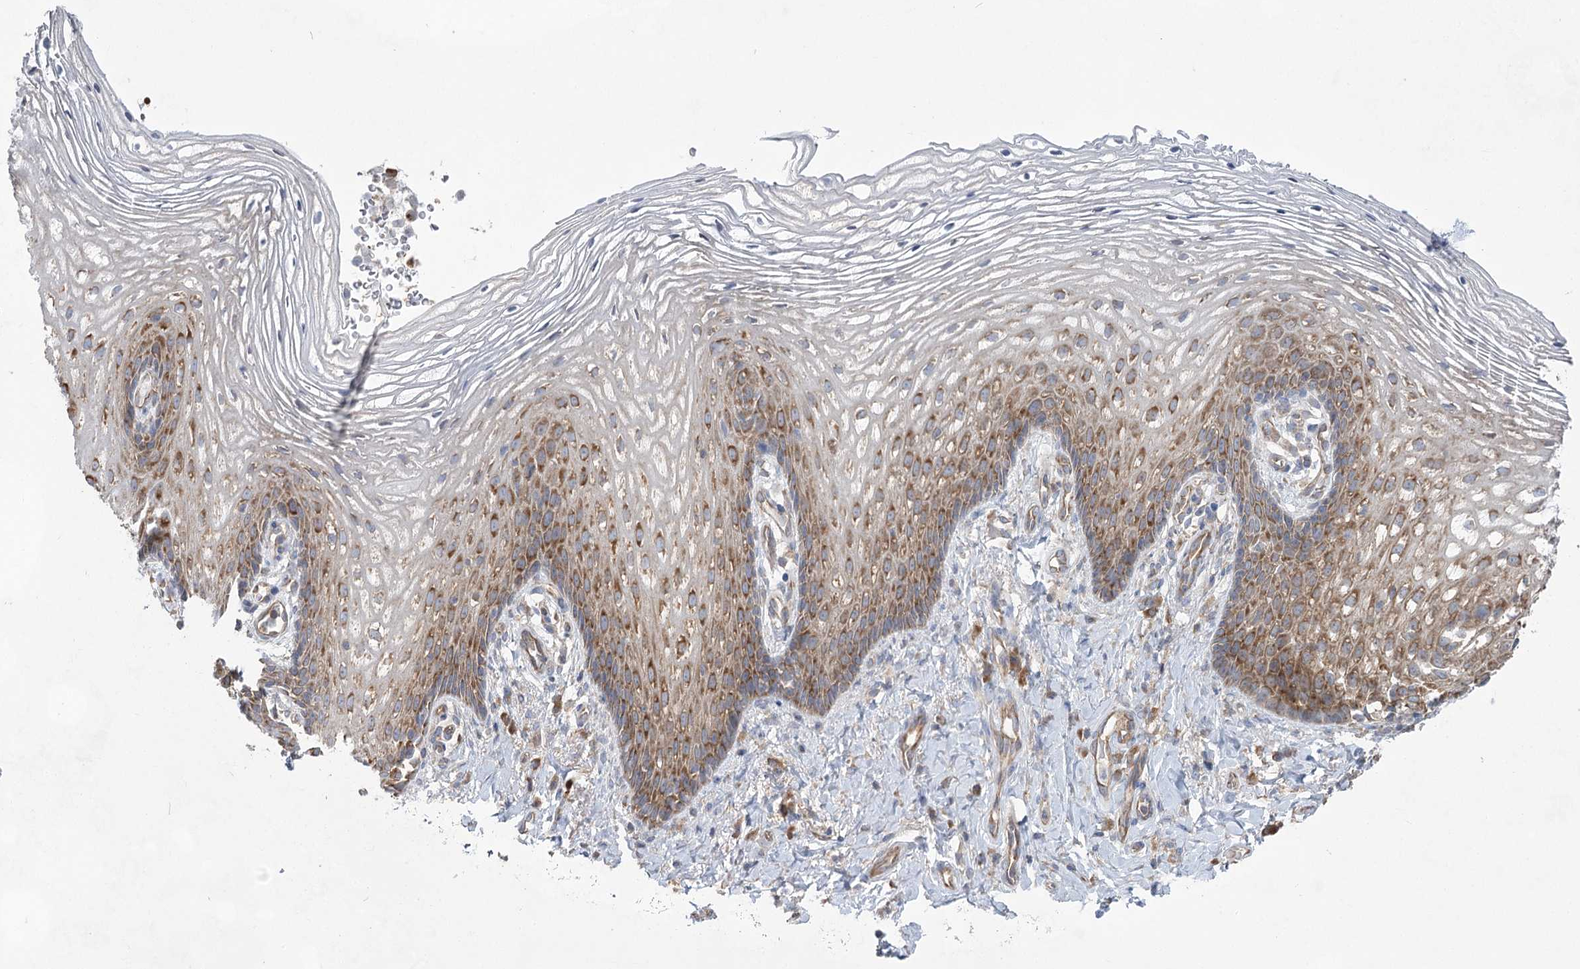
{"staining": {"intensity": "moderate", "quantity": ">75%", "location": "cytoplasmic/membranous"}, "tissue": "vagina", "cell_type": "Squamous epithelial cells", "image_type": "normal", "snomed": [{"axis": "morphology", "description": "Normal tissue, NOS"}, {"axis": "topography", "description": "Vagina"}], "caption": "Immunohistochemical staining of benign human vagina reveals moderate cytoplasmic/membranous protein positivity in approximately >75% of squamous epithelial cells. Using DAB (brown) and hematoxylin (blue) stains, captured at high magnification using brightfield microscopy.", "gene": "EIF3A", "patient": {"sex": "female", "age": 60}}